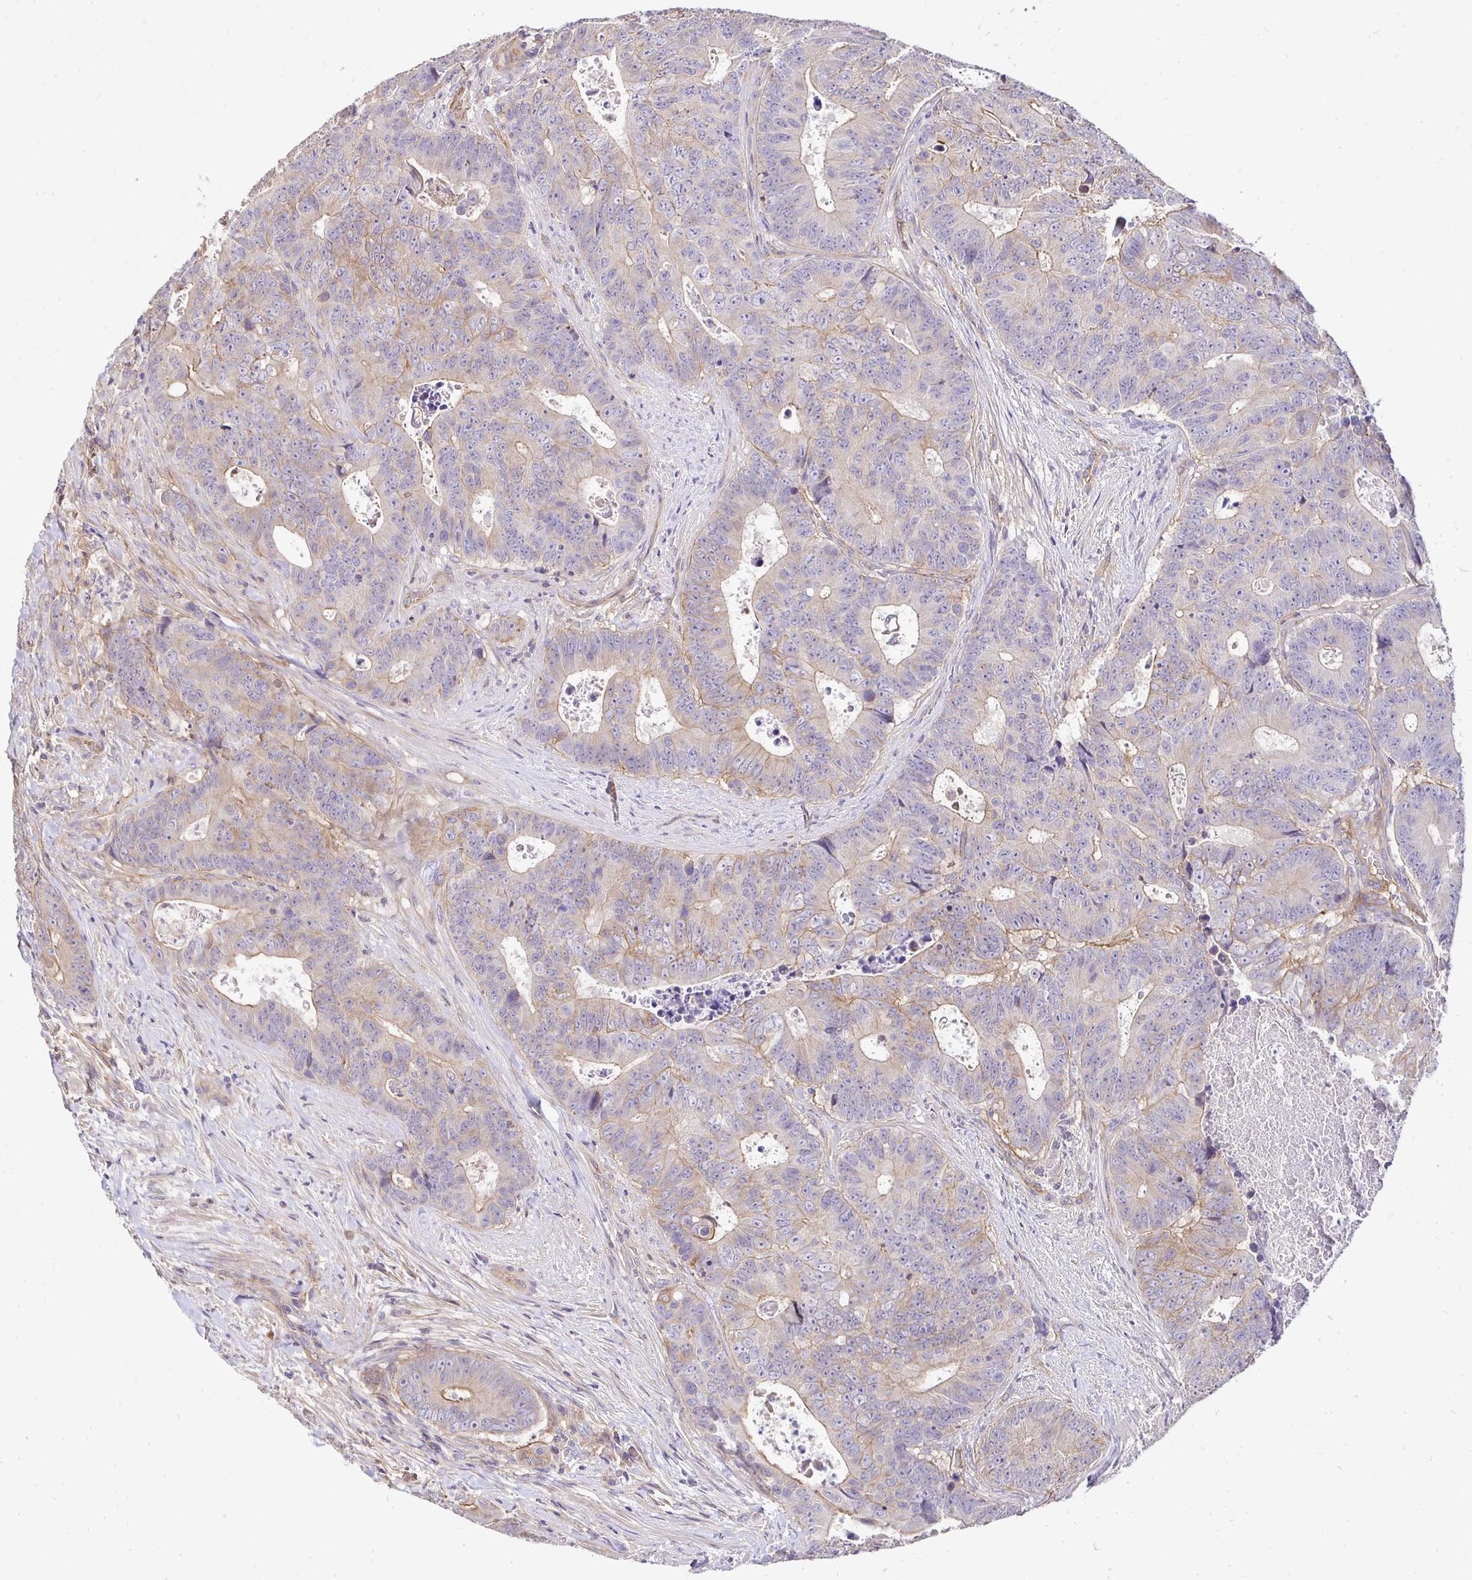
{"staining": {"intensity": "weak", "quantity": "<25%", "location": "cytoplasmic/membranous"}, "tissue": "colorectal cancer", "cell_type": "Tumor cells", "image_type": "cancer", "snomed": [{"axis": "morphology", "description": "Adenocarcinoma, NOS"}, {"axis": "topography", "description": "Colon"}], "caption": "Immunohistochemistry (IHC) histopathology image of neoplastic tissue: adenocarcinoma (colorectal) stained with DAB (3,3'-diaminobenzidine) shows no significant protein staining in tumor cells.", "gene": "SLC9A1", "patient": {"sex": "female", "age": 48}}